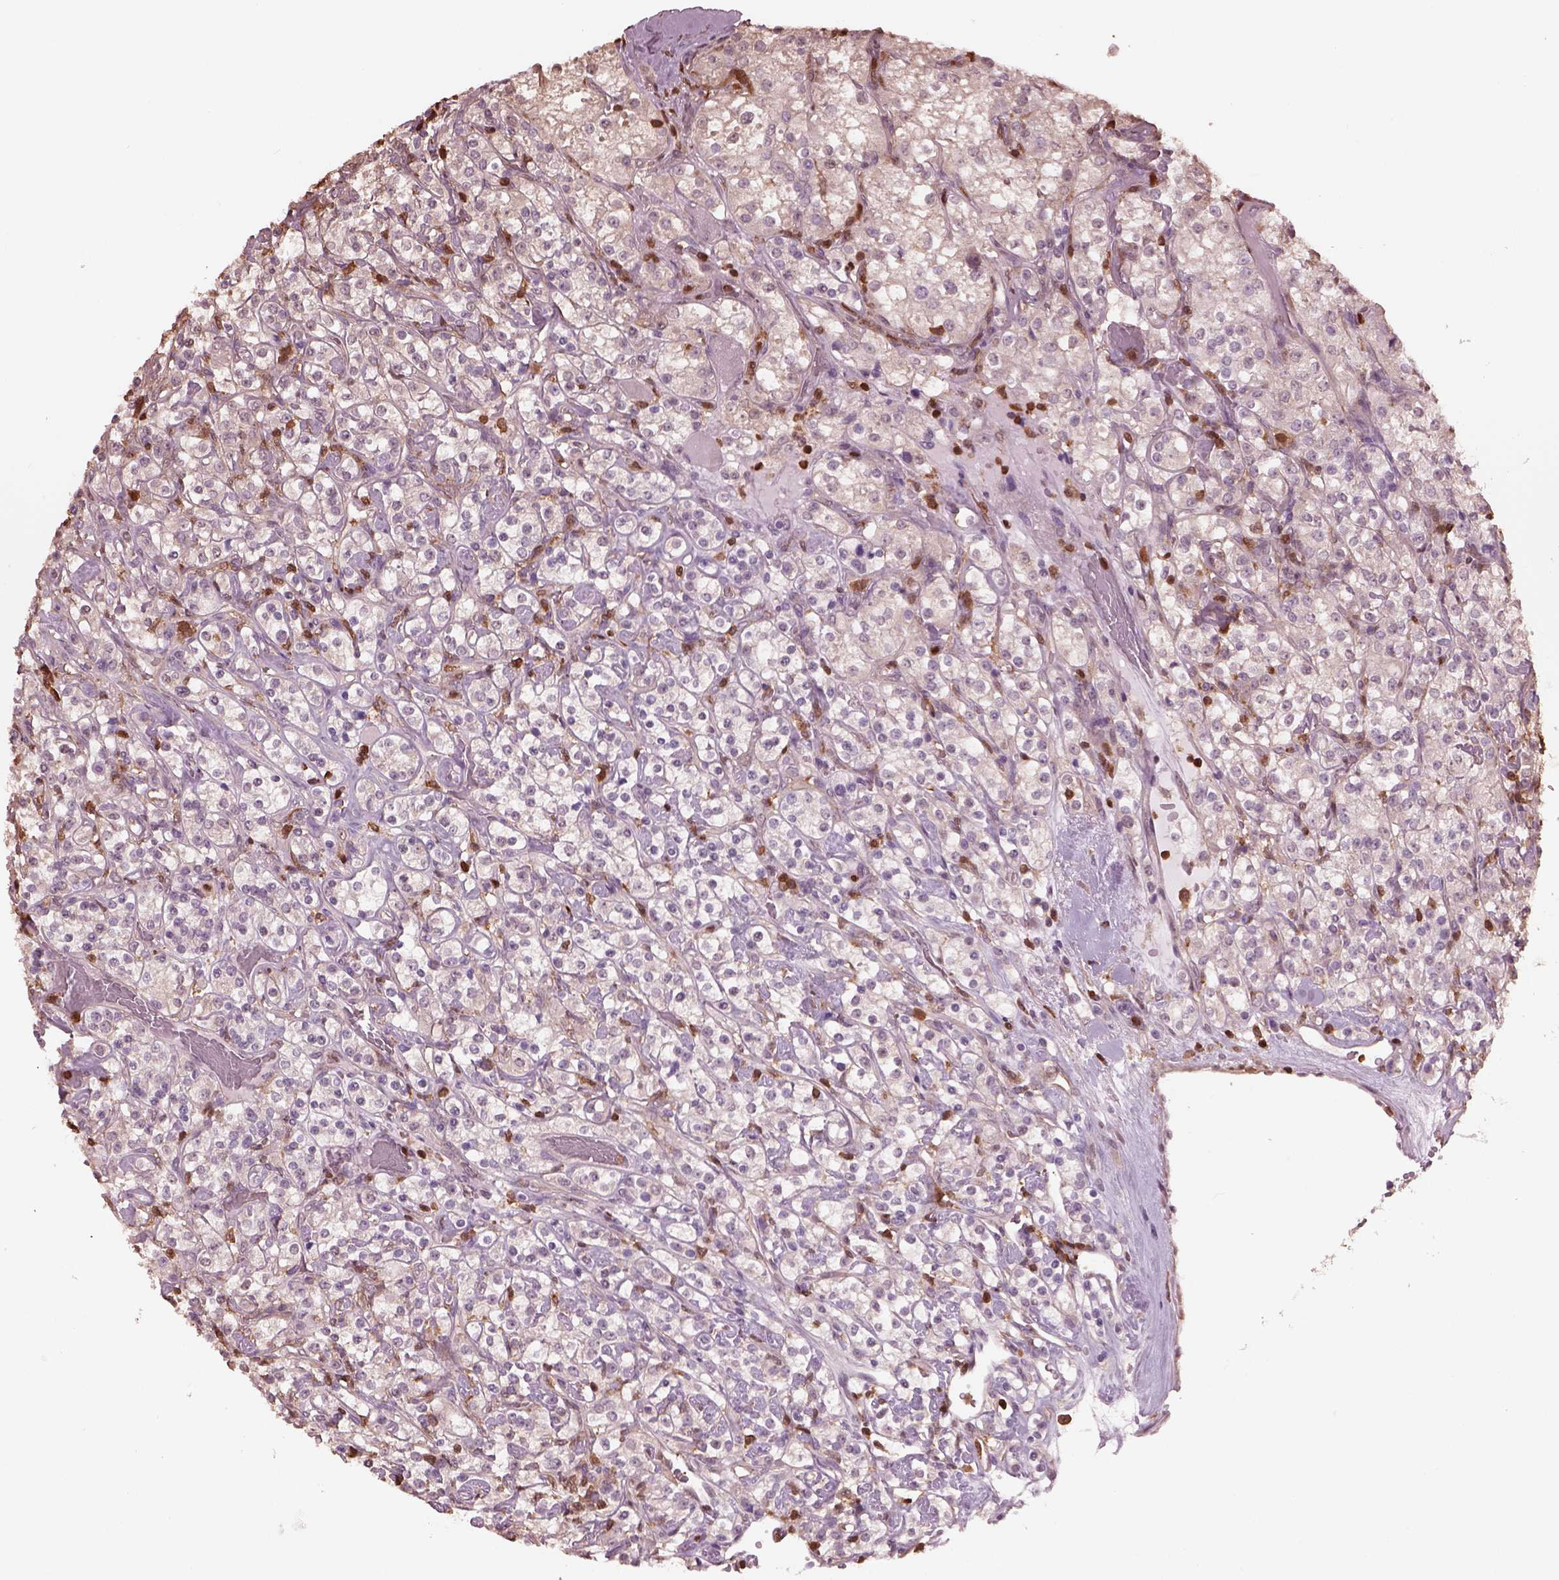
{"staining": {"intensity": "weak", "quantity": "25%-75%", "location": "cytoplasmic/membranous"}, "tissue": "renal cancer", "cell_type": "Tumor cells", "image_type": "cancer", "snomed": [{"axis": "morphology", "description": "Adenocarcinoma, NOS"}, {"axis": "topography", "description": "Kidney"}], "caption": "Human renal cancer (adenocarcinoma) stained for a protein (brown) demonstrates weak cytoplasmic/membranous positive staining in approximately 25%-75% of tumor cells.", "gene": "IL31RA", "patient": {"sex": "male", "age": 77}}